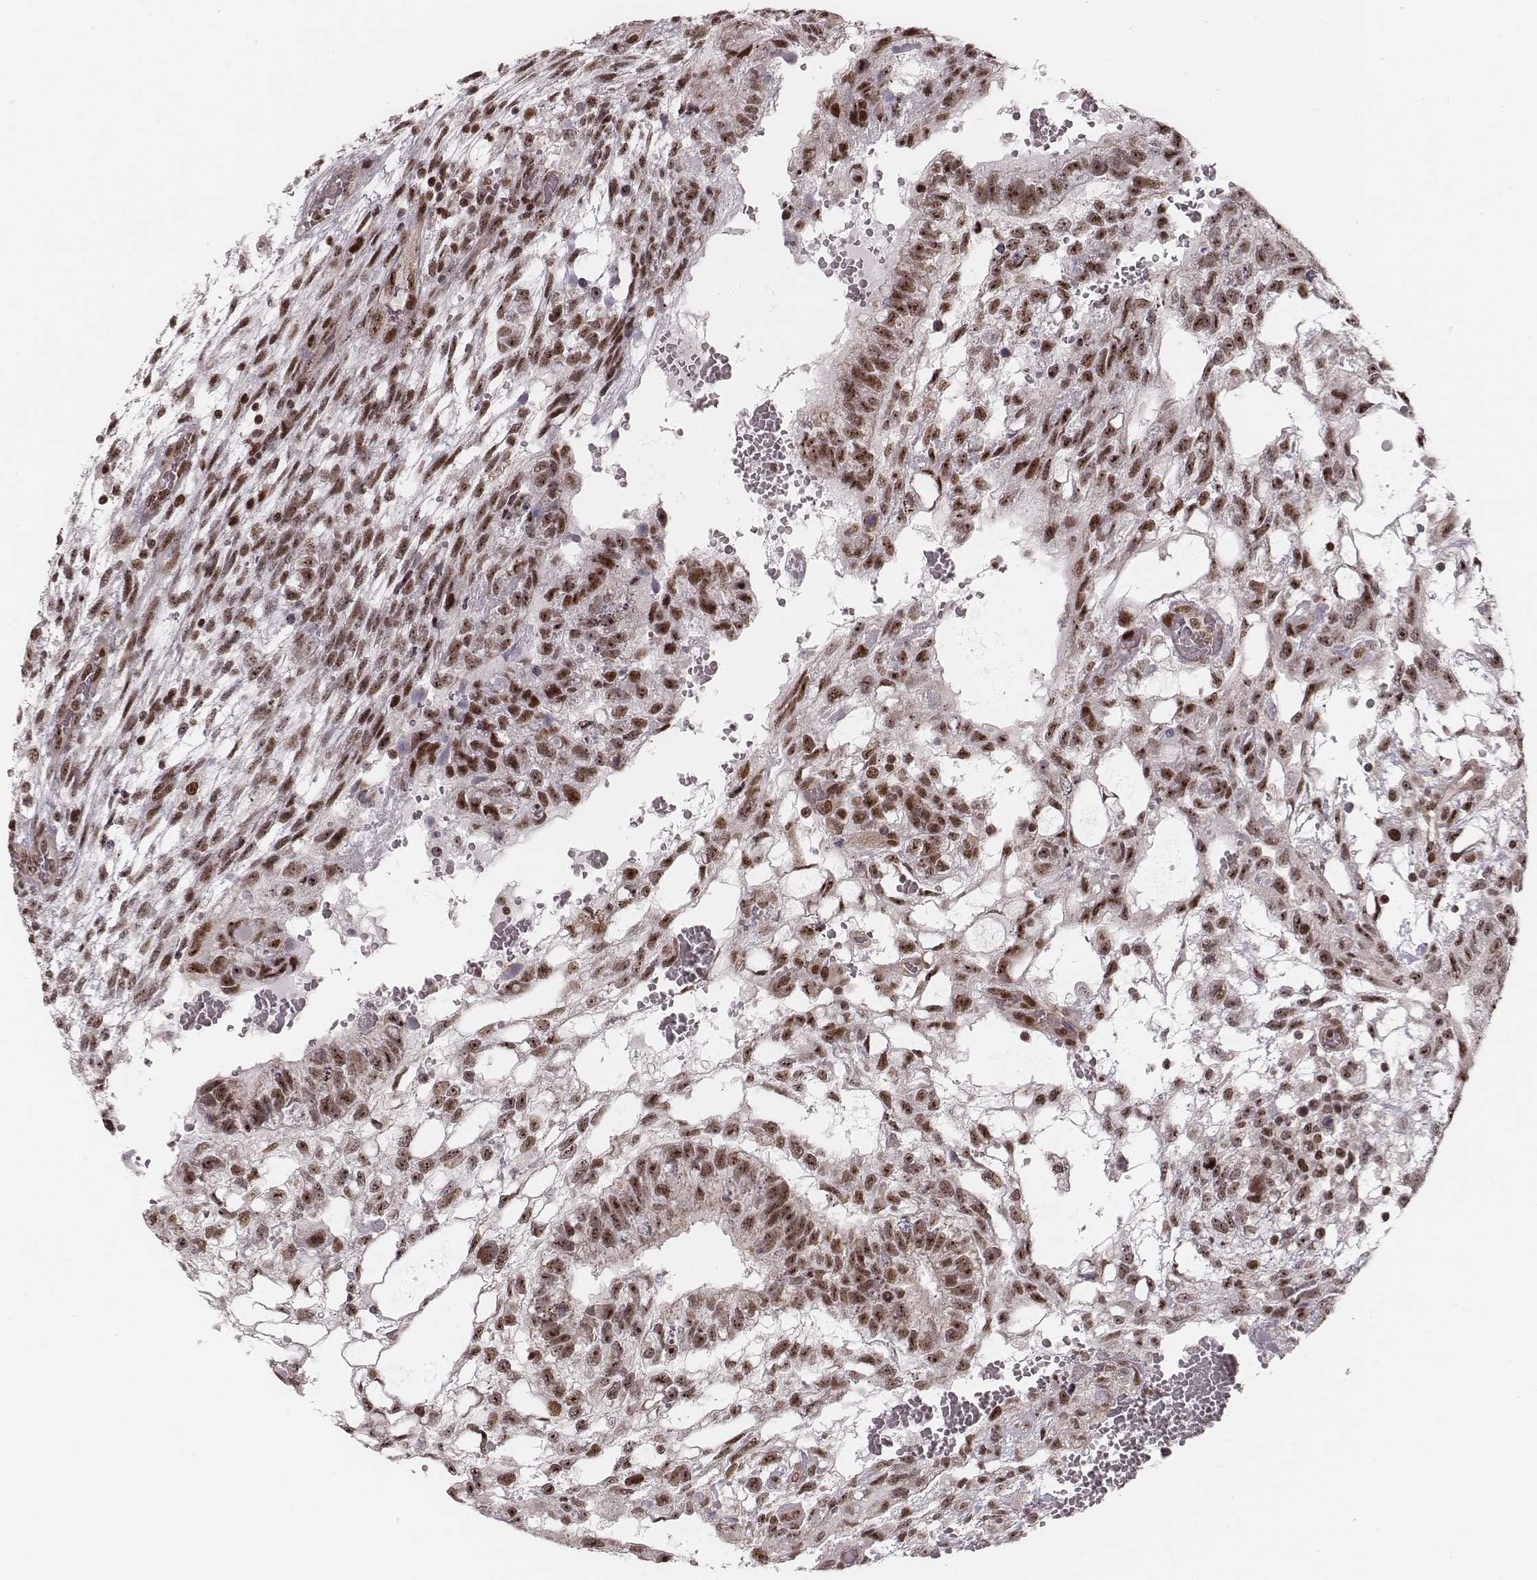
{"staining": {"intensity": "moderate", "quantity": ">75%", "location": "nuclear"}, "tissue": "testis cancer", "cell_type": "Tumor cells", "image_type": "cancer", "snomed": [{"axis": "morphology", "description": "Carcinoma, Embryonal, NOS"}, {"axis": "topography", "description": "Testis"}], "caption": "Moderate nuclear positivity for a protein is identified in about >75% of tumor cells of embryonal carcinoma (testis) using IHC.", "gene": "VRK3", "patient": {"sex": "male", "age": 32}}